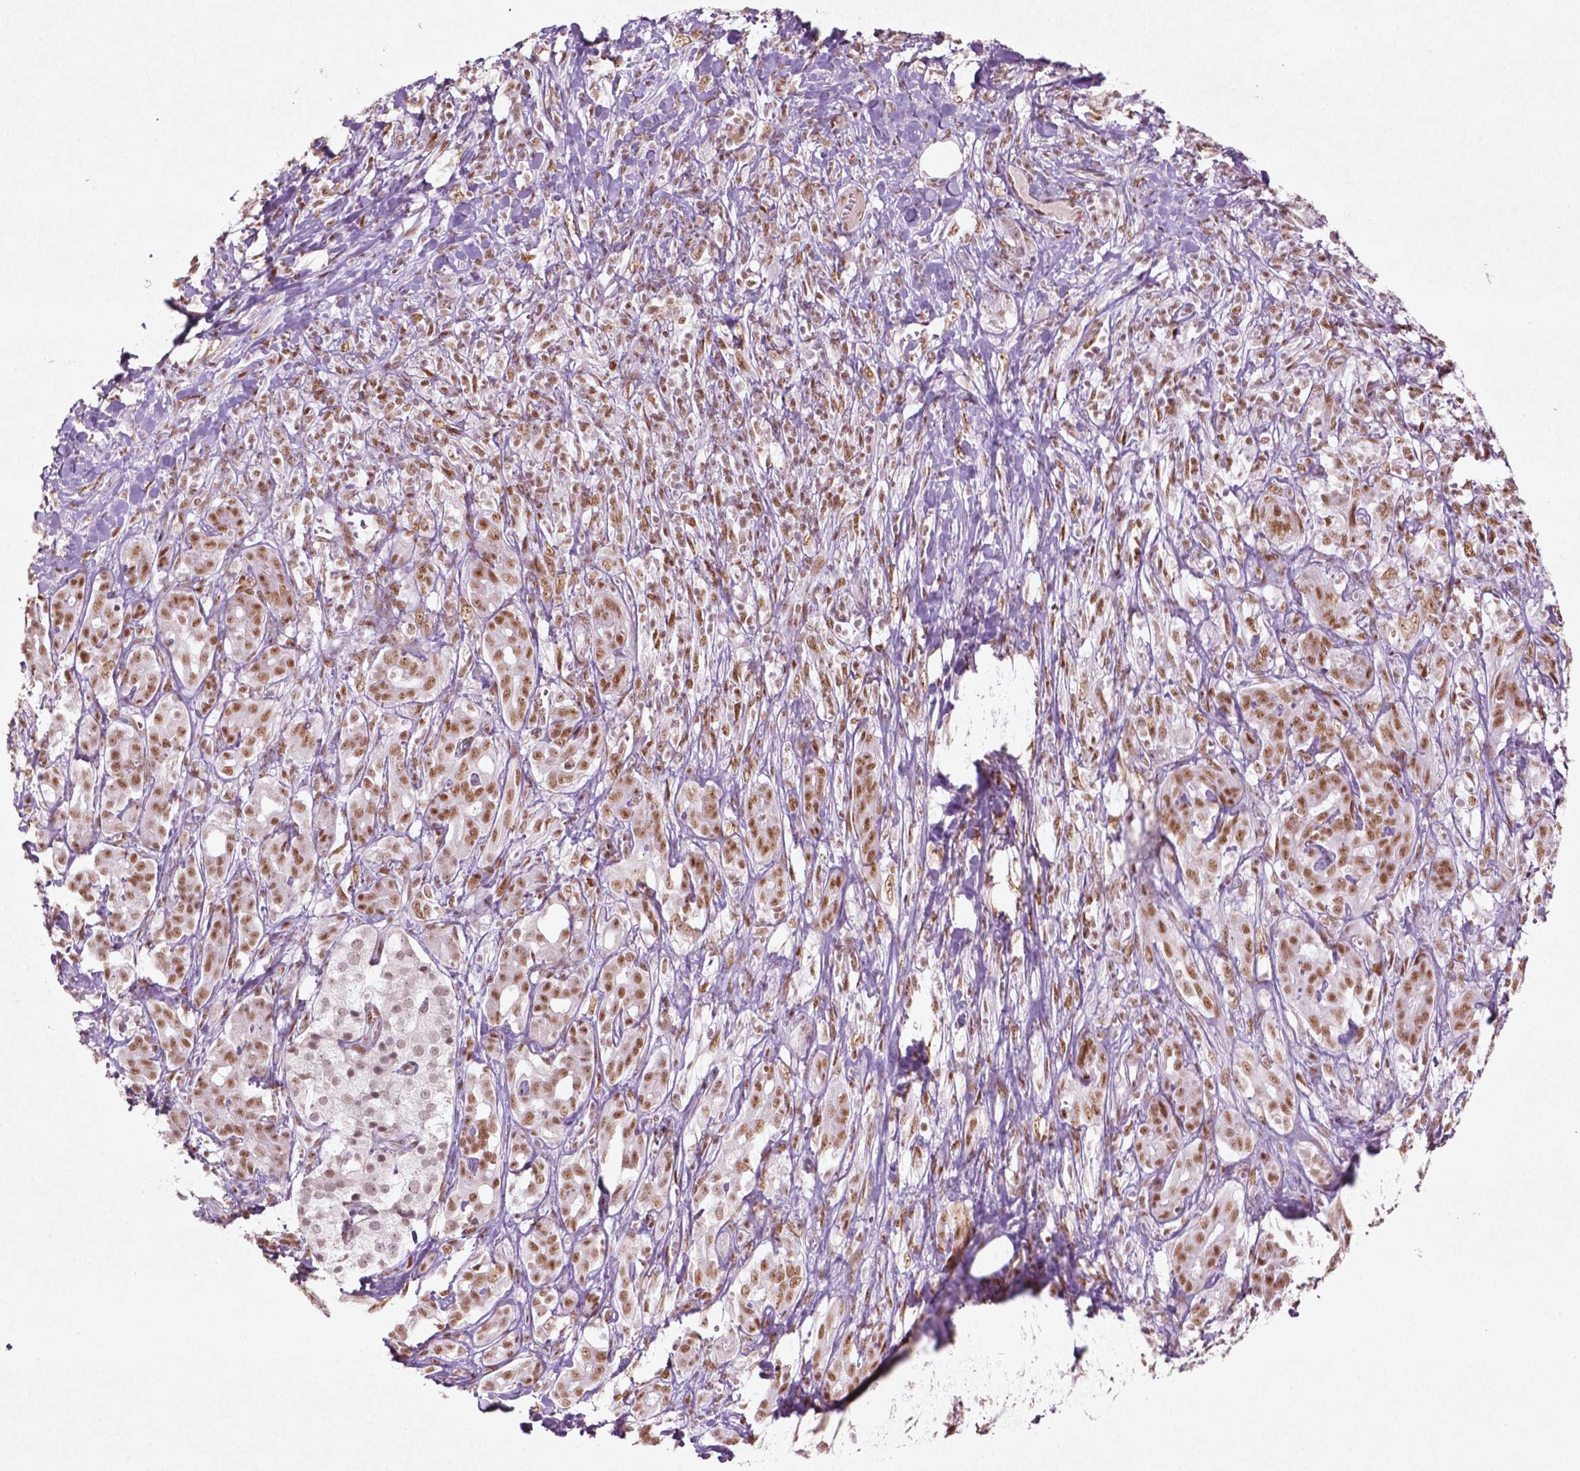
{"staining": {"intensity": "moderate", "quantity": ">75%", "location": "nuclear"}, "tissue": "pancreatic cancer", "cell_type": "Tumor cells", "image_type": "cancer", "snomed": [{"axis": "morphology", "description": "Adenocarcinoma, NOS"}, {"axis": "topography", "description": "Pancreas"}], "caption": "IHC of human pancreatic cancer exhibits medium levels of moderate nuclear positivity in about >75% of tumor cells. (DAB (3,3'-diaminobenzidine) IHC, brown staining for protein, blue staining for nuclei).", "gene": "HMG20B", "patient": {"sex": "male", "age": 61}}